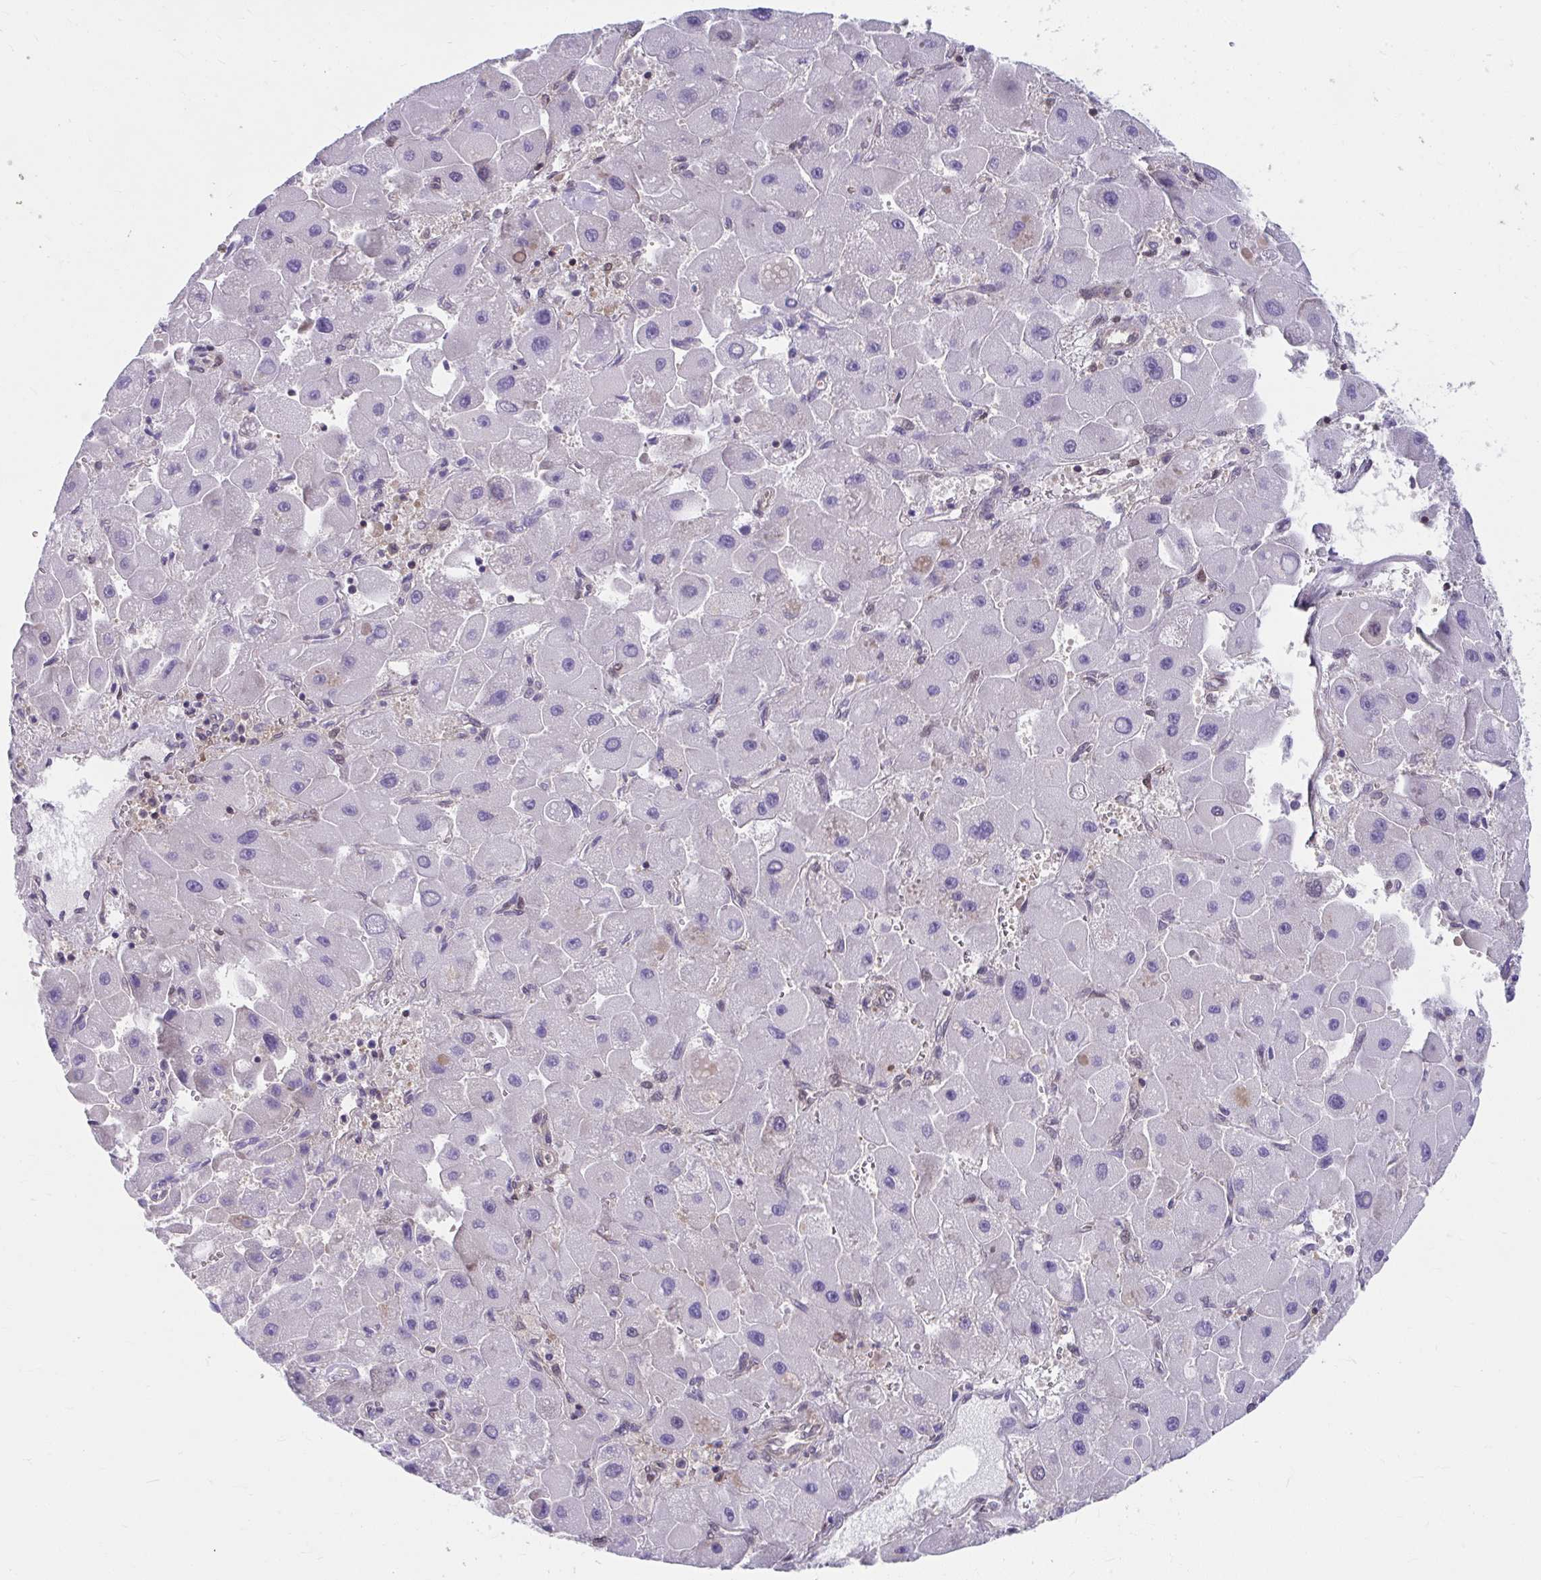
{"staining": {"intensity": "negative", "quantity": "none", "location": "none"}, "tissue": "liver cancer", "cell_type": "Tumor cells", "image_type": "cancer", "snomed": [{"axis": "morphology", "description": "Carcinoma, Hepatocellular, NOS"}, {"axis": "topography", "description": "Liver"}], "caption": "Tumor cells are negative for brown protein staining in liver cancer (hepatocellular carcinoma).", "gene": "PCDHB7", "patient": {"sex": "male", "age": 24}}